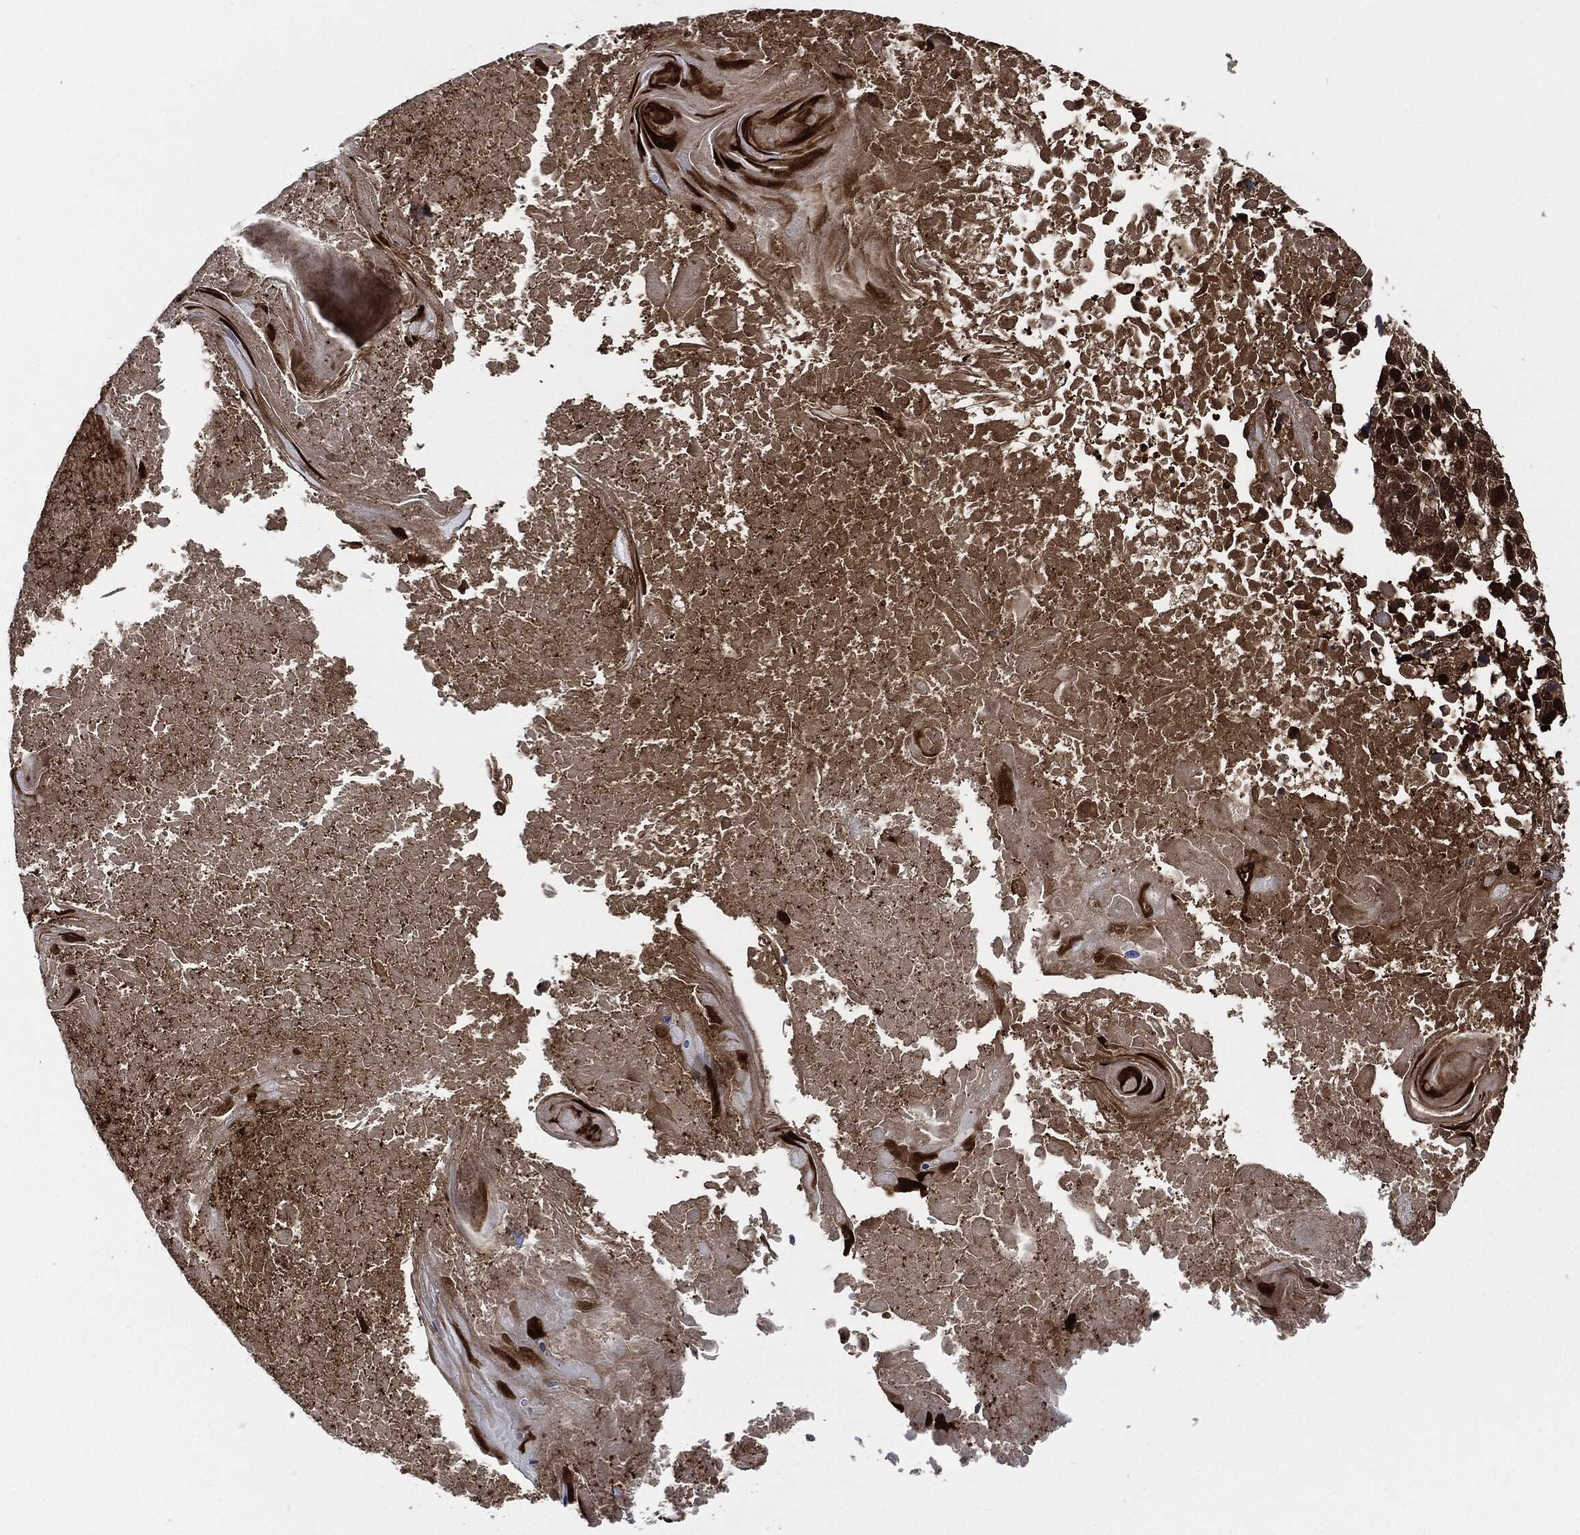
{"staining": {"intensity": "strong", "quantity": ">75%", "location": "cytoplasmic/membranous,nuclear"}, "tissue": "lung cancer", "cell_type": "Tumor cells", "image_type": "cancer", "snomed": [{"axis": "morphology", "description": "Squamous cell carcinoma, NOS"}, {"axis": "topography", "description": "Lung"}], "caption": "This is a photomicrograph of immunohistochemistry (IHC) staining of lung squamous cell carcinoma, which shows strong positivity in the cytoplasmic/membranous and nuclear of tumor cells.", "gene": "DCTN1", "patient": {"sex": "male", "age": 82}}